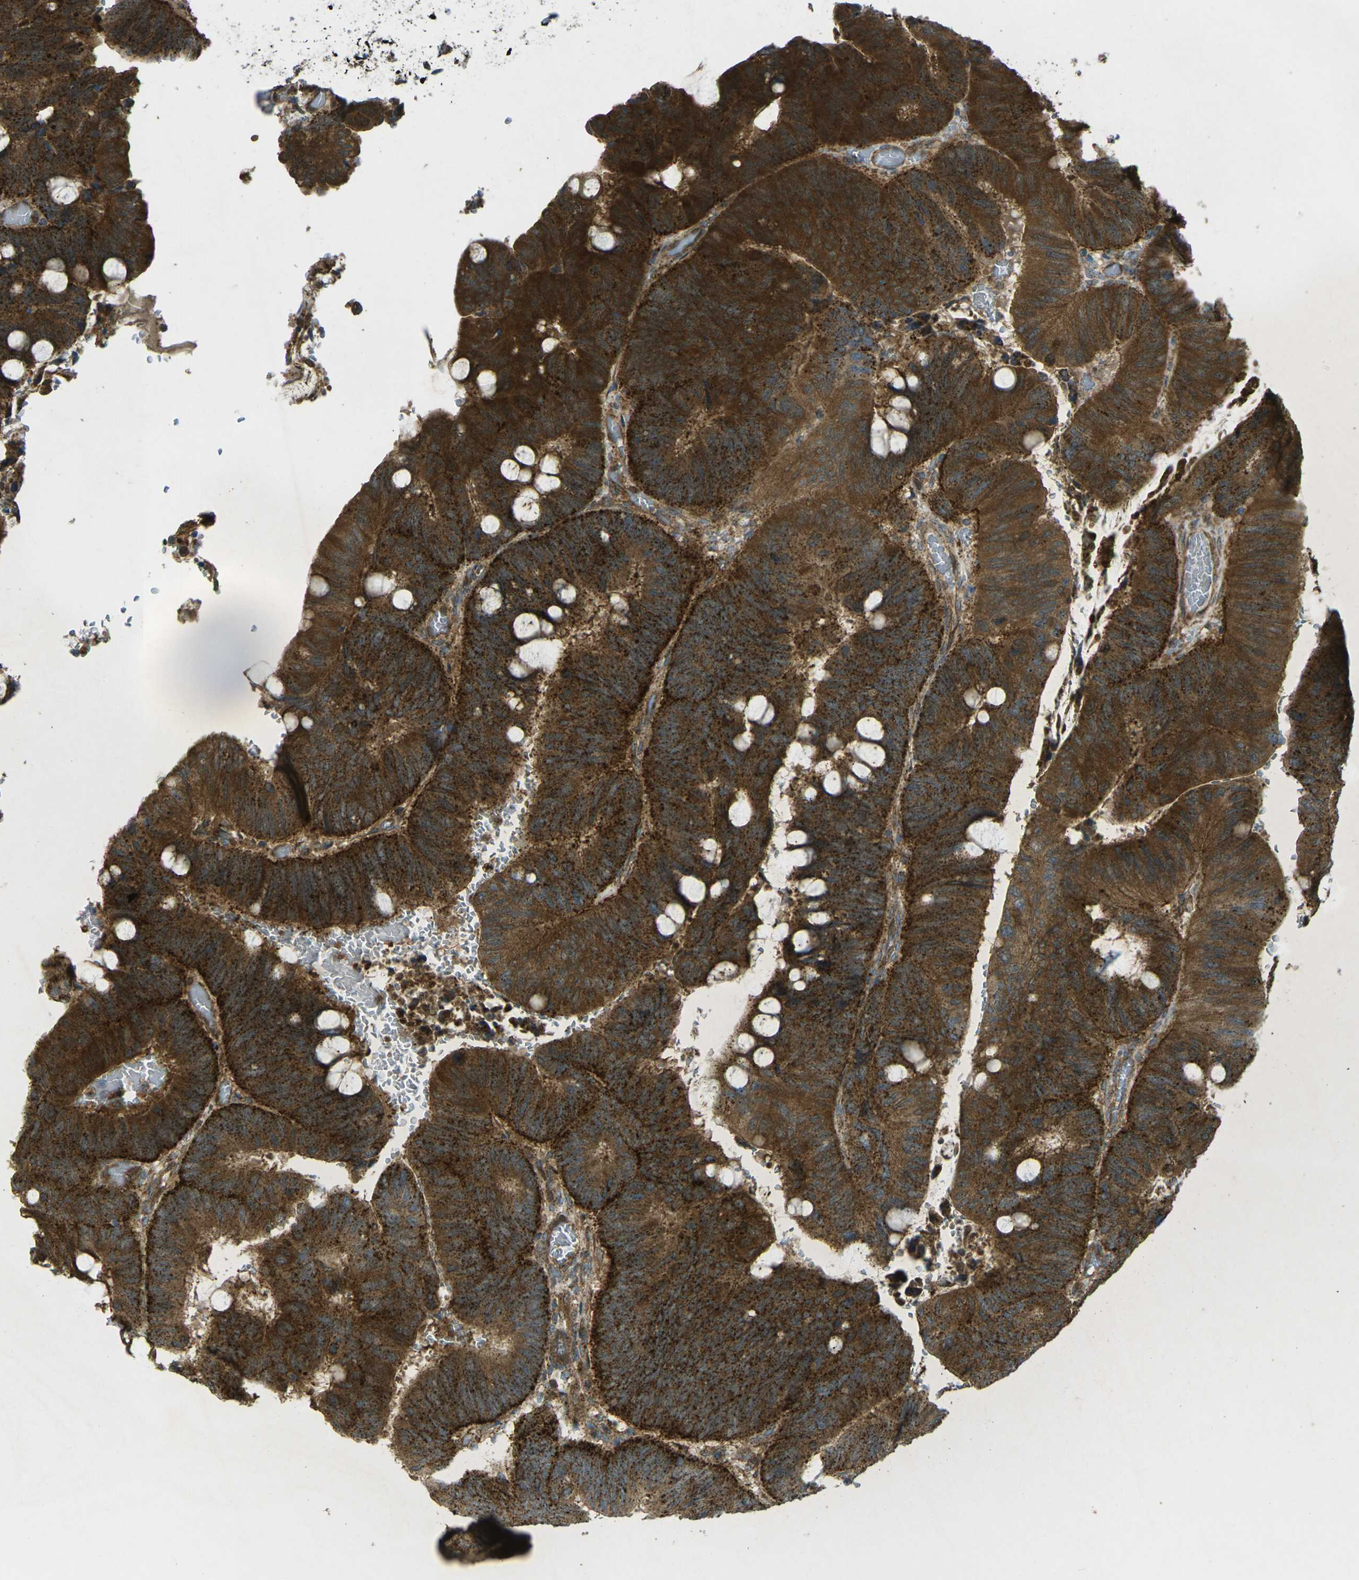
{"staining": {"intensity": "strong", "quantity": ">75%", "location": "cytoplasmic/membranous"}, "tissue": "colorectal cancer", "cell_type": "Tumor cells", "image_type": "cancer", "snomed": [{"axis": "morphology", "description": "Normal tissue, NOS"}, {"axis": "morphology", "description": "Adenocarcinoma, NOS"}, {"axis": "topography", "description": "Rectum"}], "caption": "Strong cytoplasmic/membranous expression is appreciated in about >75% of tumor cells in colorectal cancer.", "gene": "CHMP3", "patient": {"sex": "male", "age": 92}}